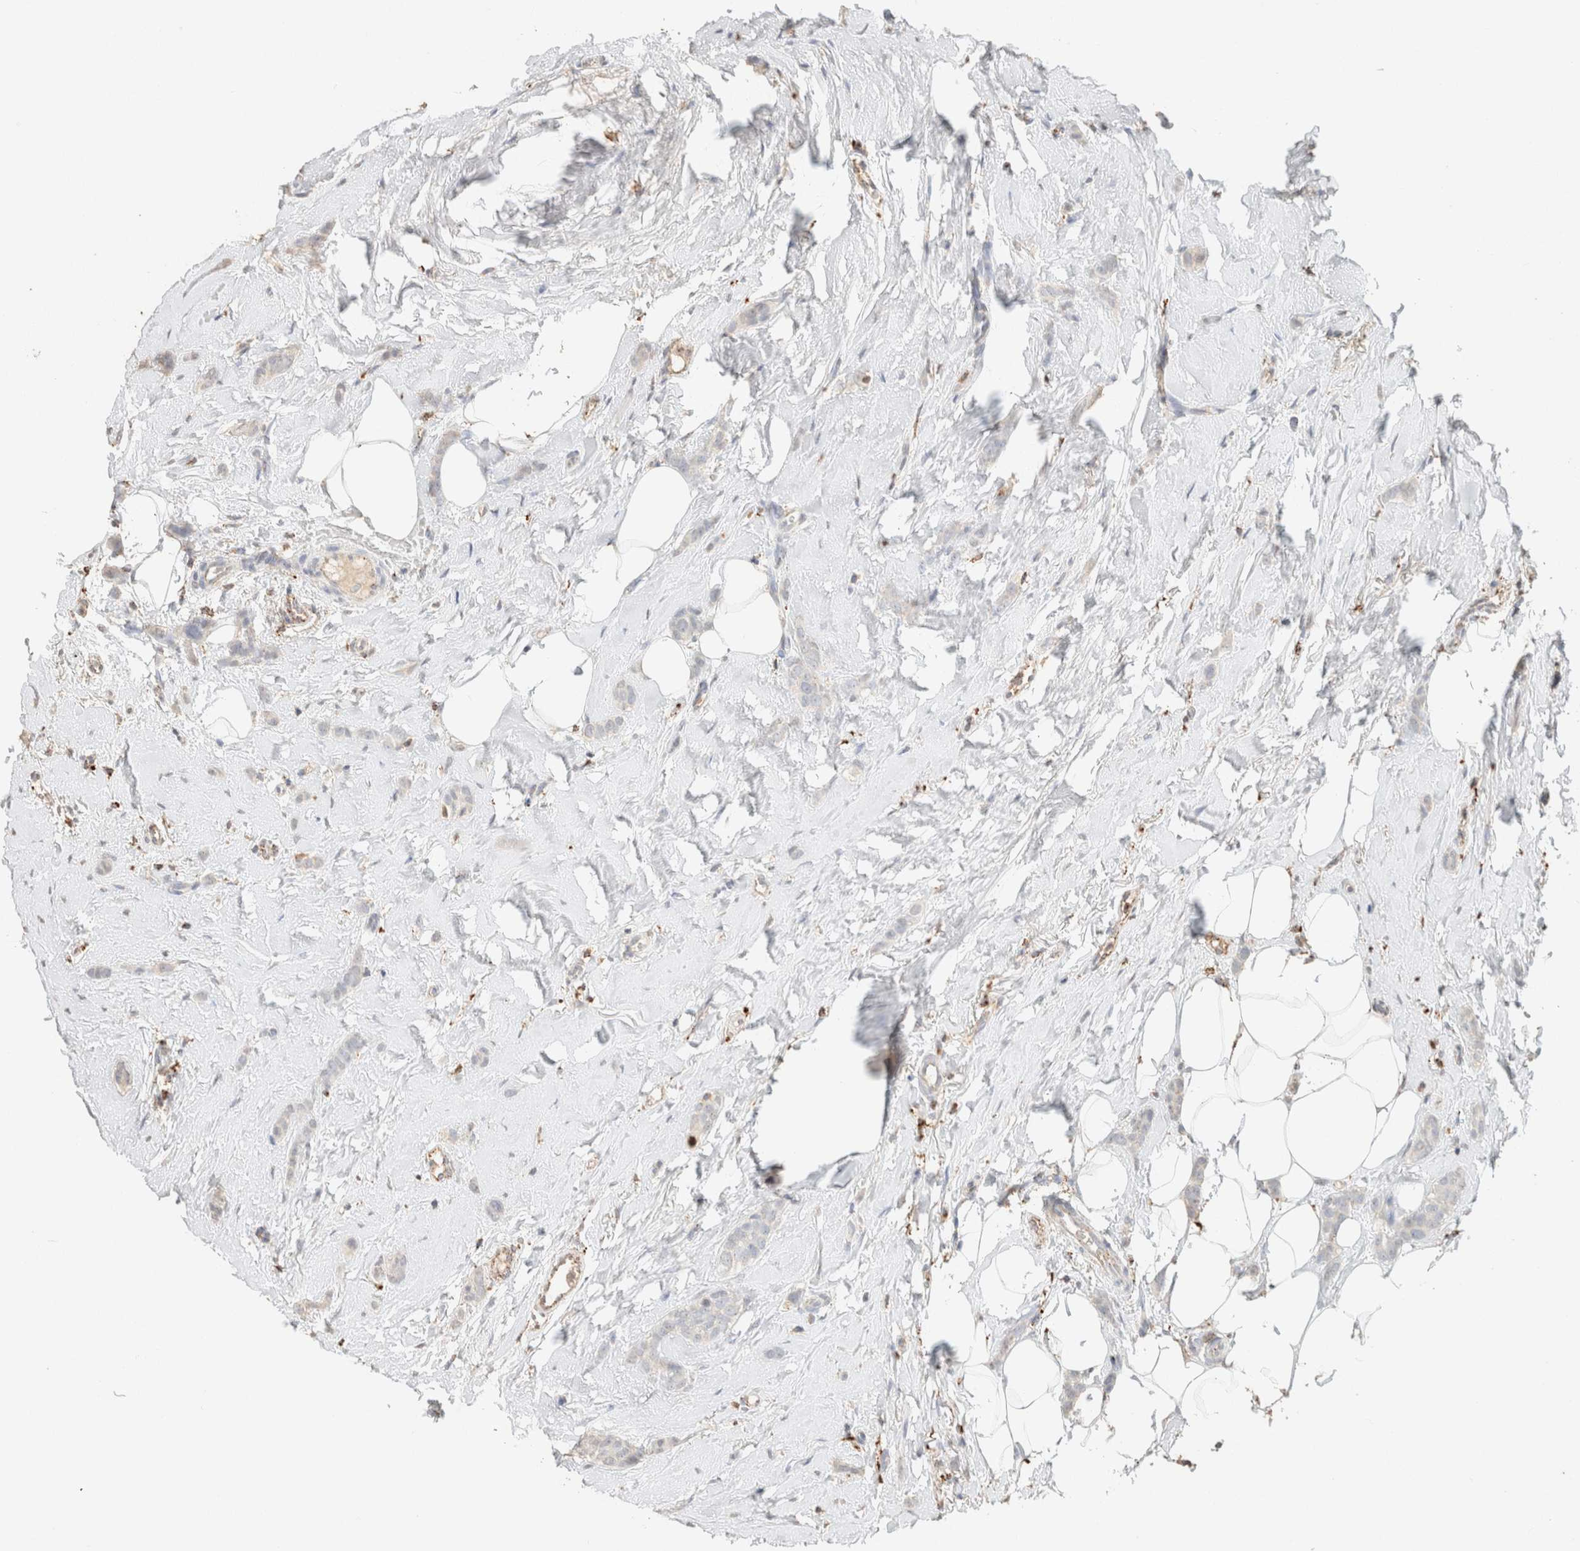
{"staining": {"intensity": "negative", "quantity": "none", "location": "none"}, "tissue": "breast cancer", "cell_type": "Tumor cells", "image_type": "cancer", "snomed": [{"axis": "morphology", "description": "Lobular carcinoma"}, {"axis": "topography", "description": "Skin"}, {"axis": "topography", "description": "Breast"}], "caption": "A photomicrograph of breast lobular carcinoma stained for a protein reveals no brown staining in tumor cells. Nuclei are stained in blue.", "gene": "CTSC", "patient": {"sex": "female", "age": 46}}